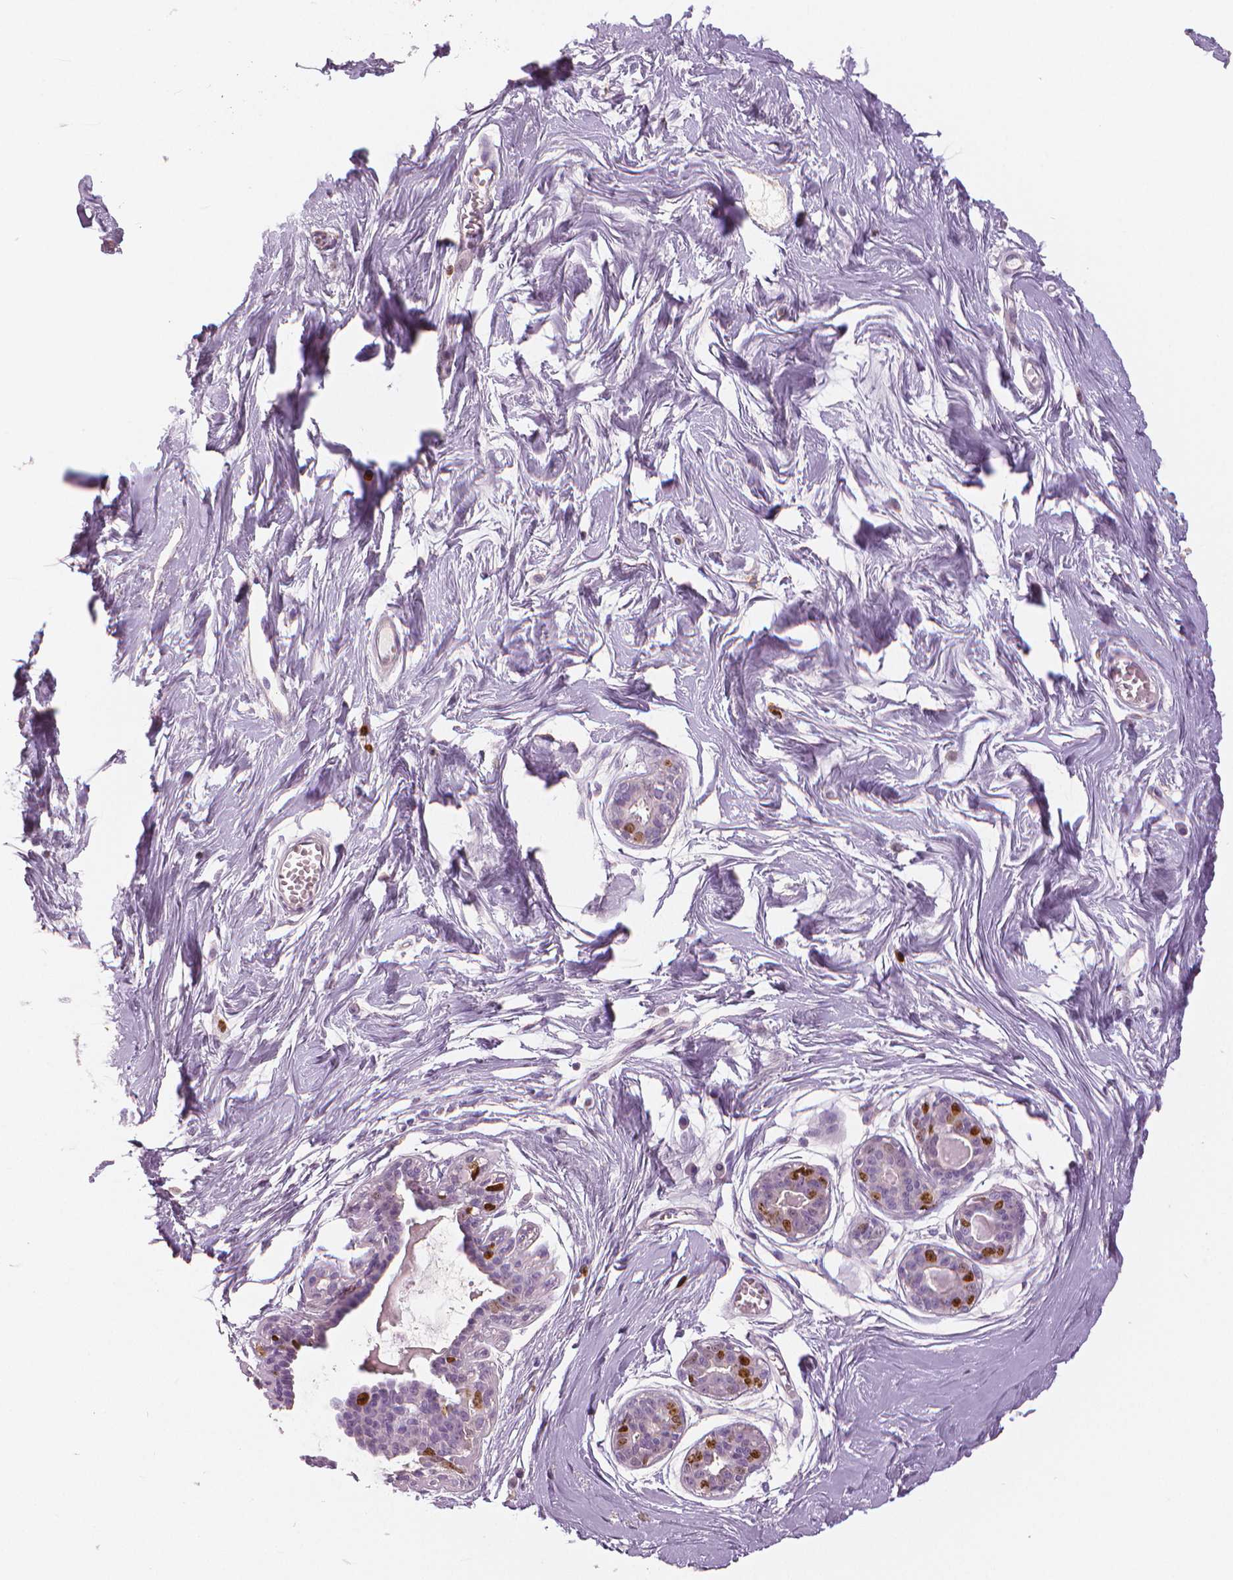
{"staining": {"intensity": "negative", "quantity": "none", "location": "none"}, "tissue": "breast", "cell_type": "Adipocytes", "image_type": "normal", "snomed": [{"axis": "morphology", "description": "Normal tissue, NOS"}, {"axis": "topography", "description": "Breast"}], "caption": "Adipocytes show no significant positivity in benign breast. (IHC, brightfield microscopy, high magnification).", "gene": "MKI67", "patient": {"sex": "female", "age": 45}}